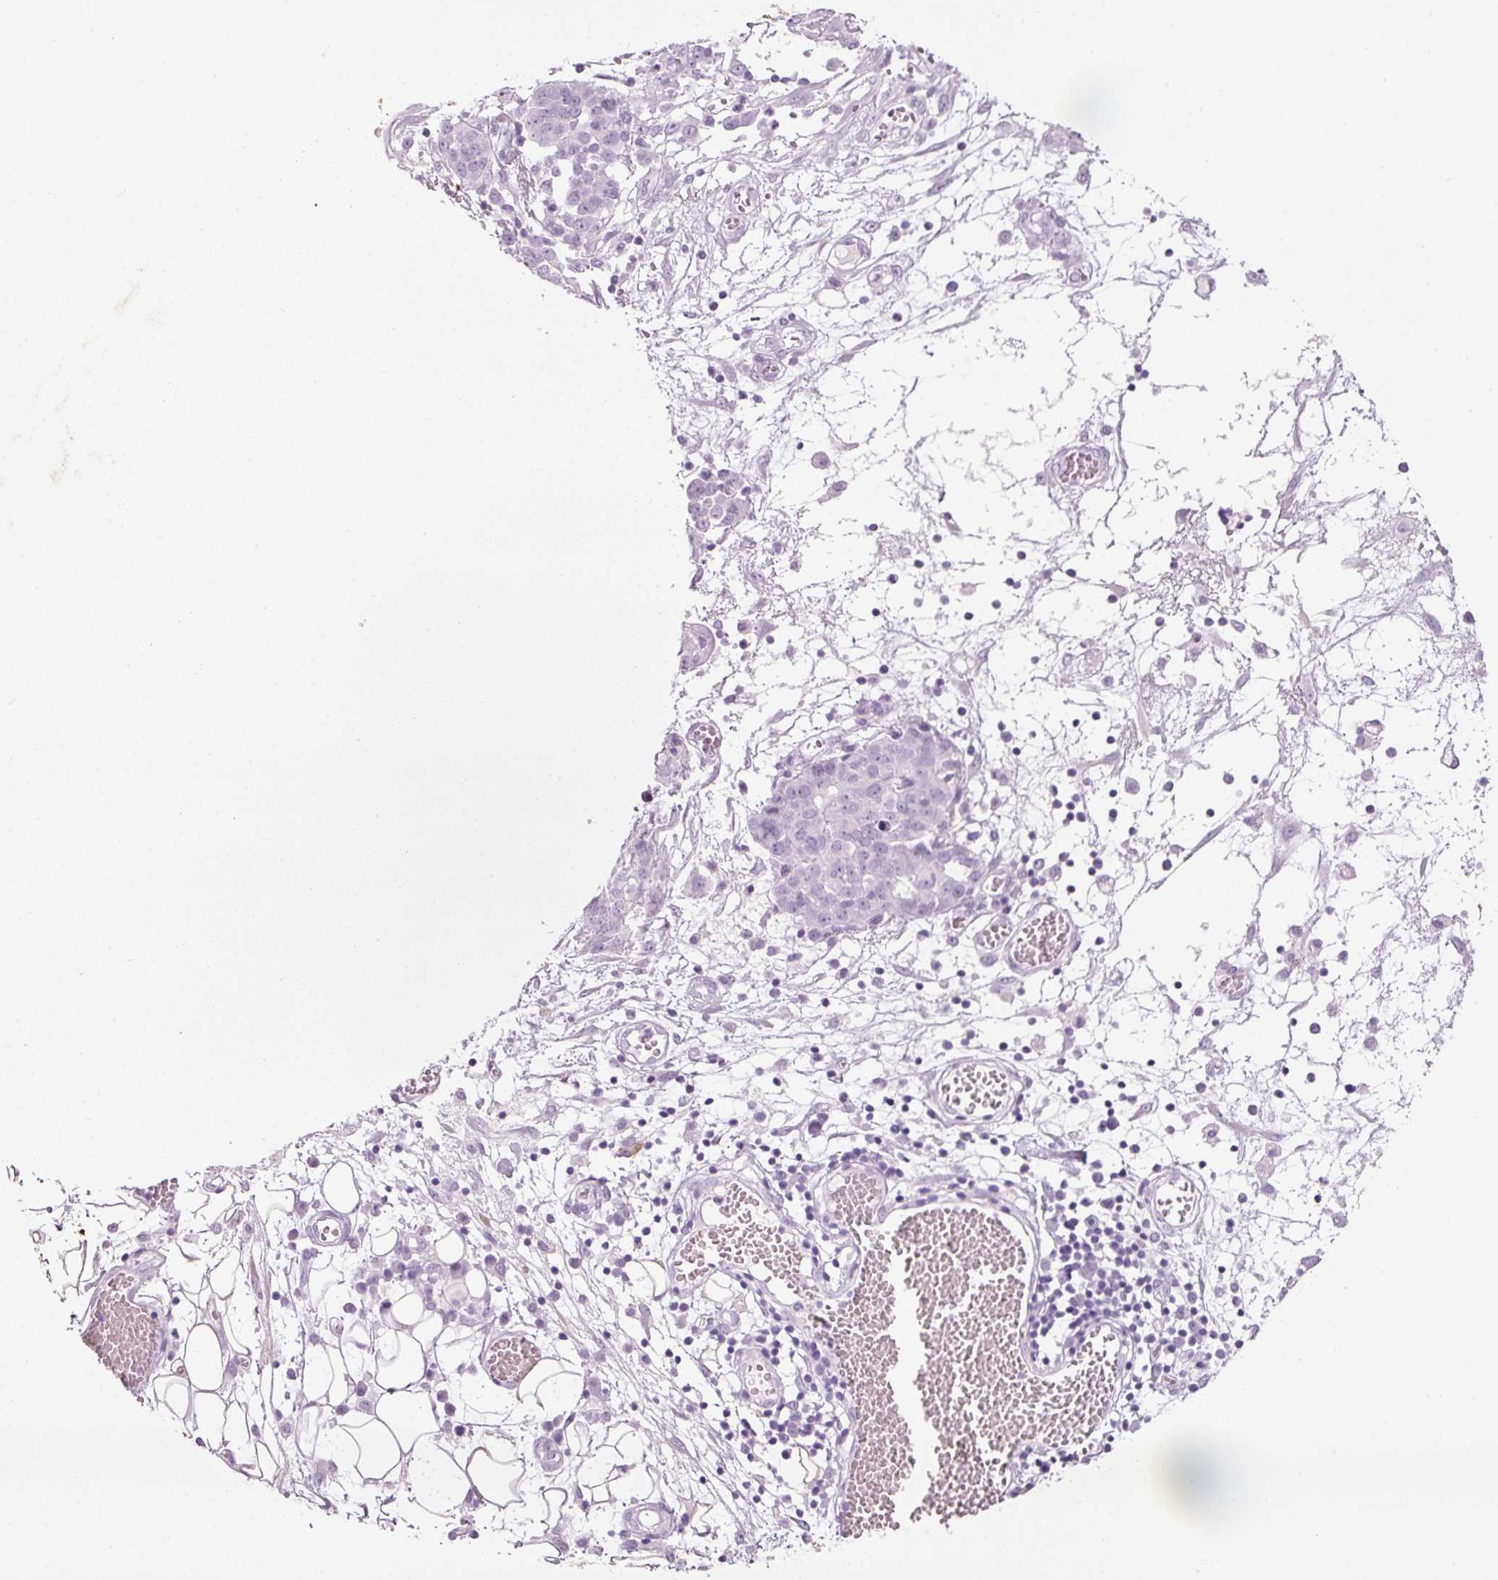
{"staining": {"intensity": "negative", "quantity": "none", "location": "none"}, "tissue": "ovarian cancer", "cell_type": "Tumor cells", "image_type": "cancer", "snomed": [{"axis": "morphology", "description": "Cystadenocarcinoma, serous, NOS"}, {"axis": "topography", "description": "Soft tissue"}, {"axis": "topography", "description": "Ovary"}], "caption": "Tumor cells are negative for protein expression in human ovarian cancer.", "gene": "MFAP4", "patient": {"sex": "female", "age": 57}}